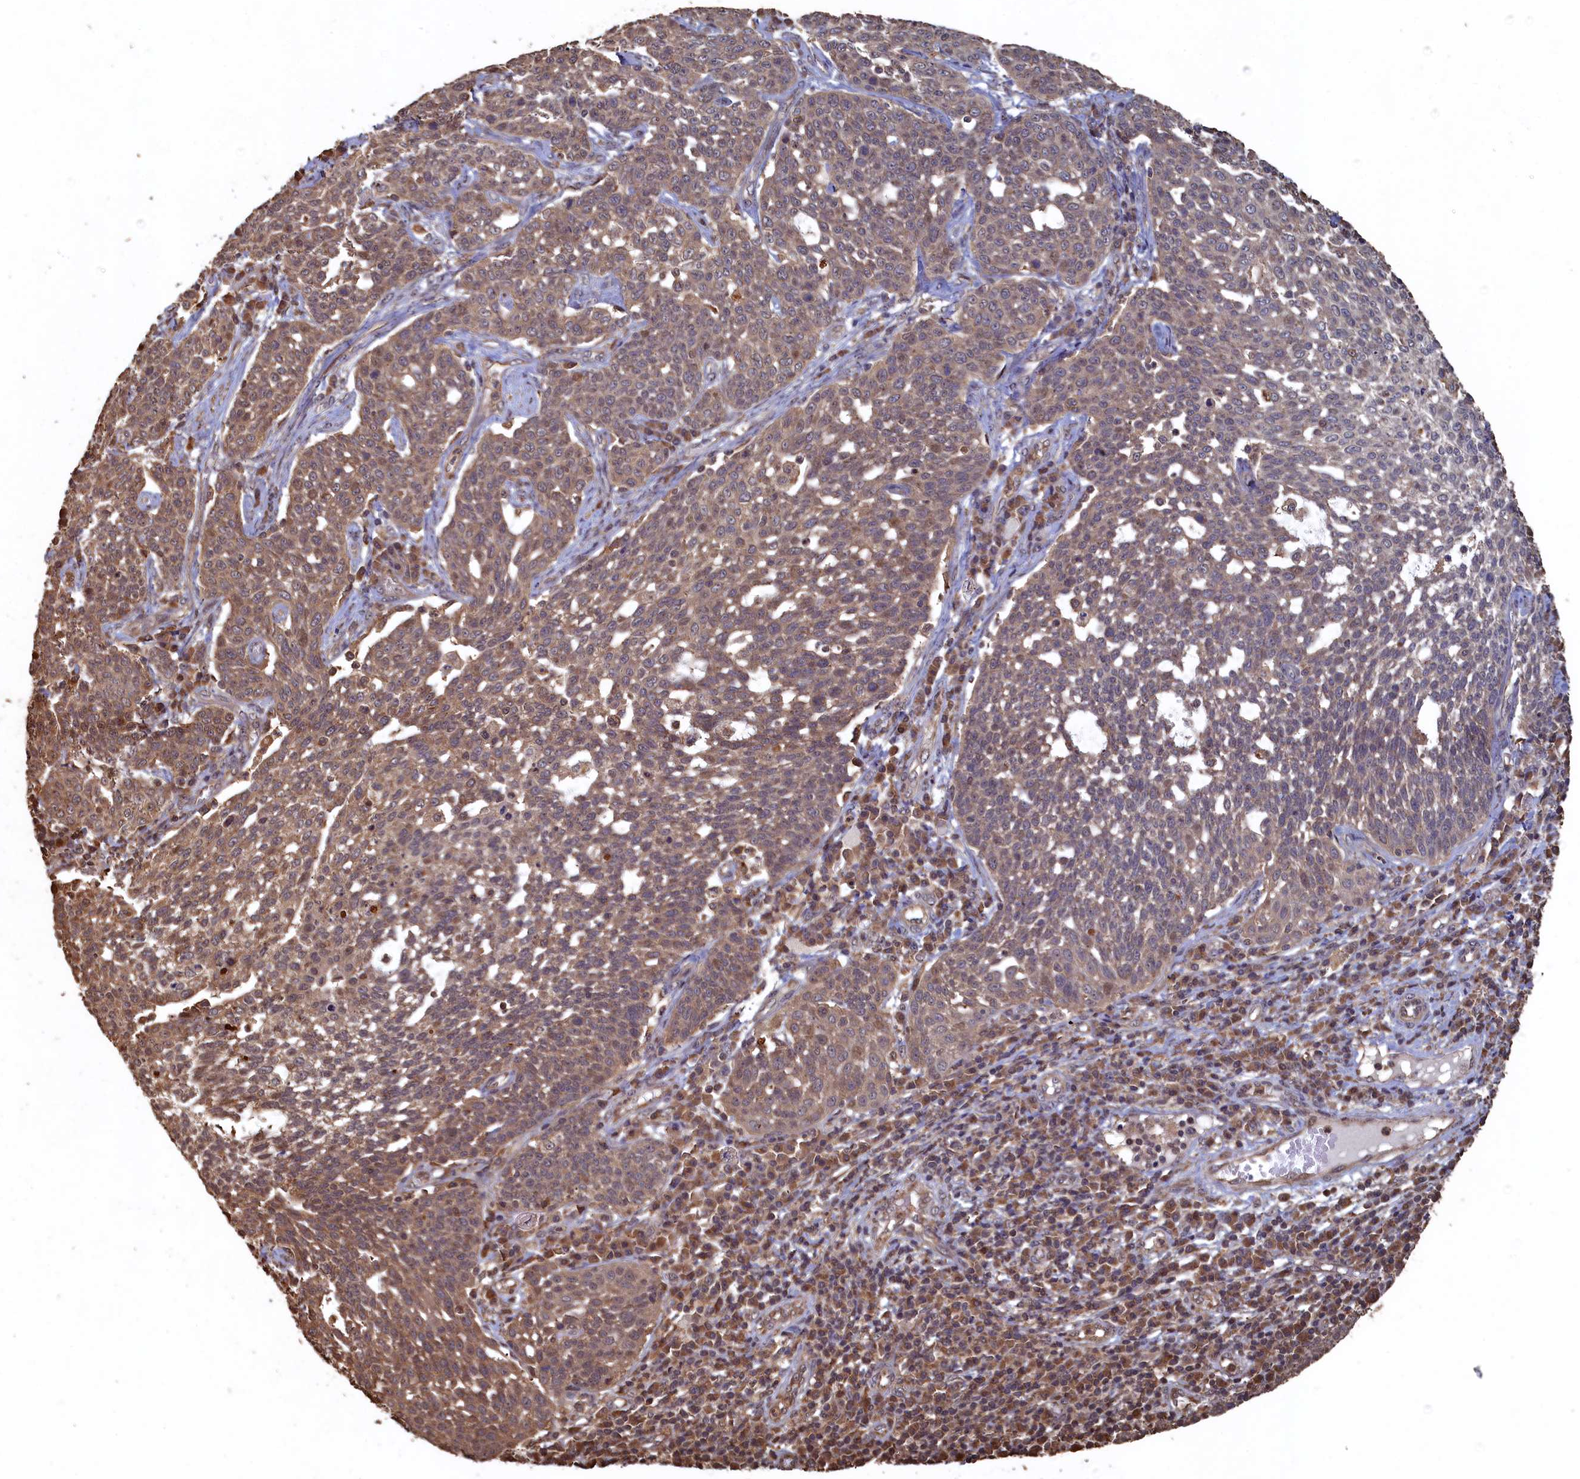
{"staining": {"intensity": "moderate", "quantity": ">75%", "location": "cytoplasmic/membranous"}, "tissue": "cervical cancer", "cell_type": "Tumor cells", "image_type": "cancer", "snomed": [{"axis": "morphology", "description": "Squamous cell carcinoma, NOS"}, {"axis": "topography", "description": "Cervix"}], "caption": "Tumor cells display medium levels of moderate cytoplasmic/membranous staining in approximately >75% of cells in cervical cancer.", "gene": "PIGN", "patient": {"sex": "female", "age": 34}}